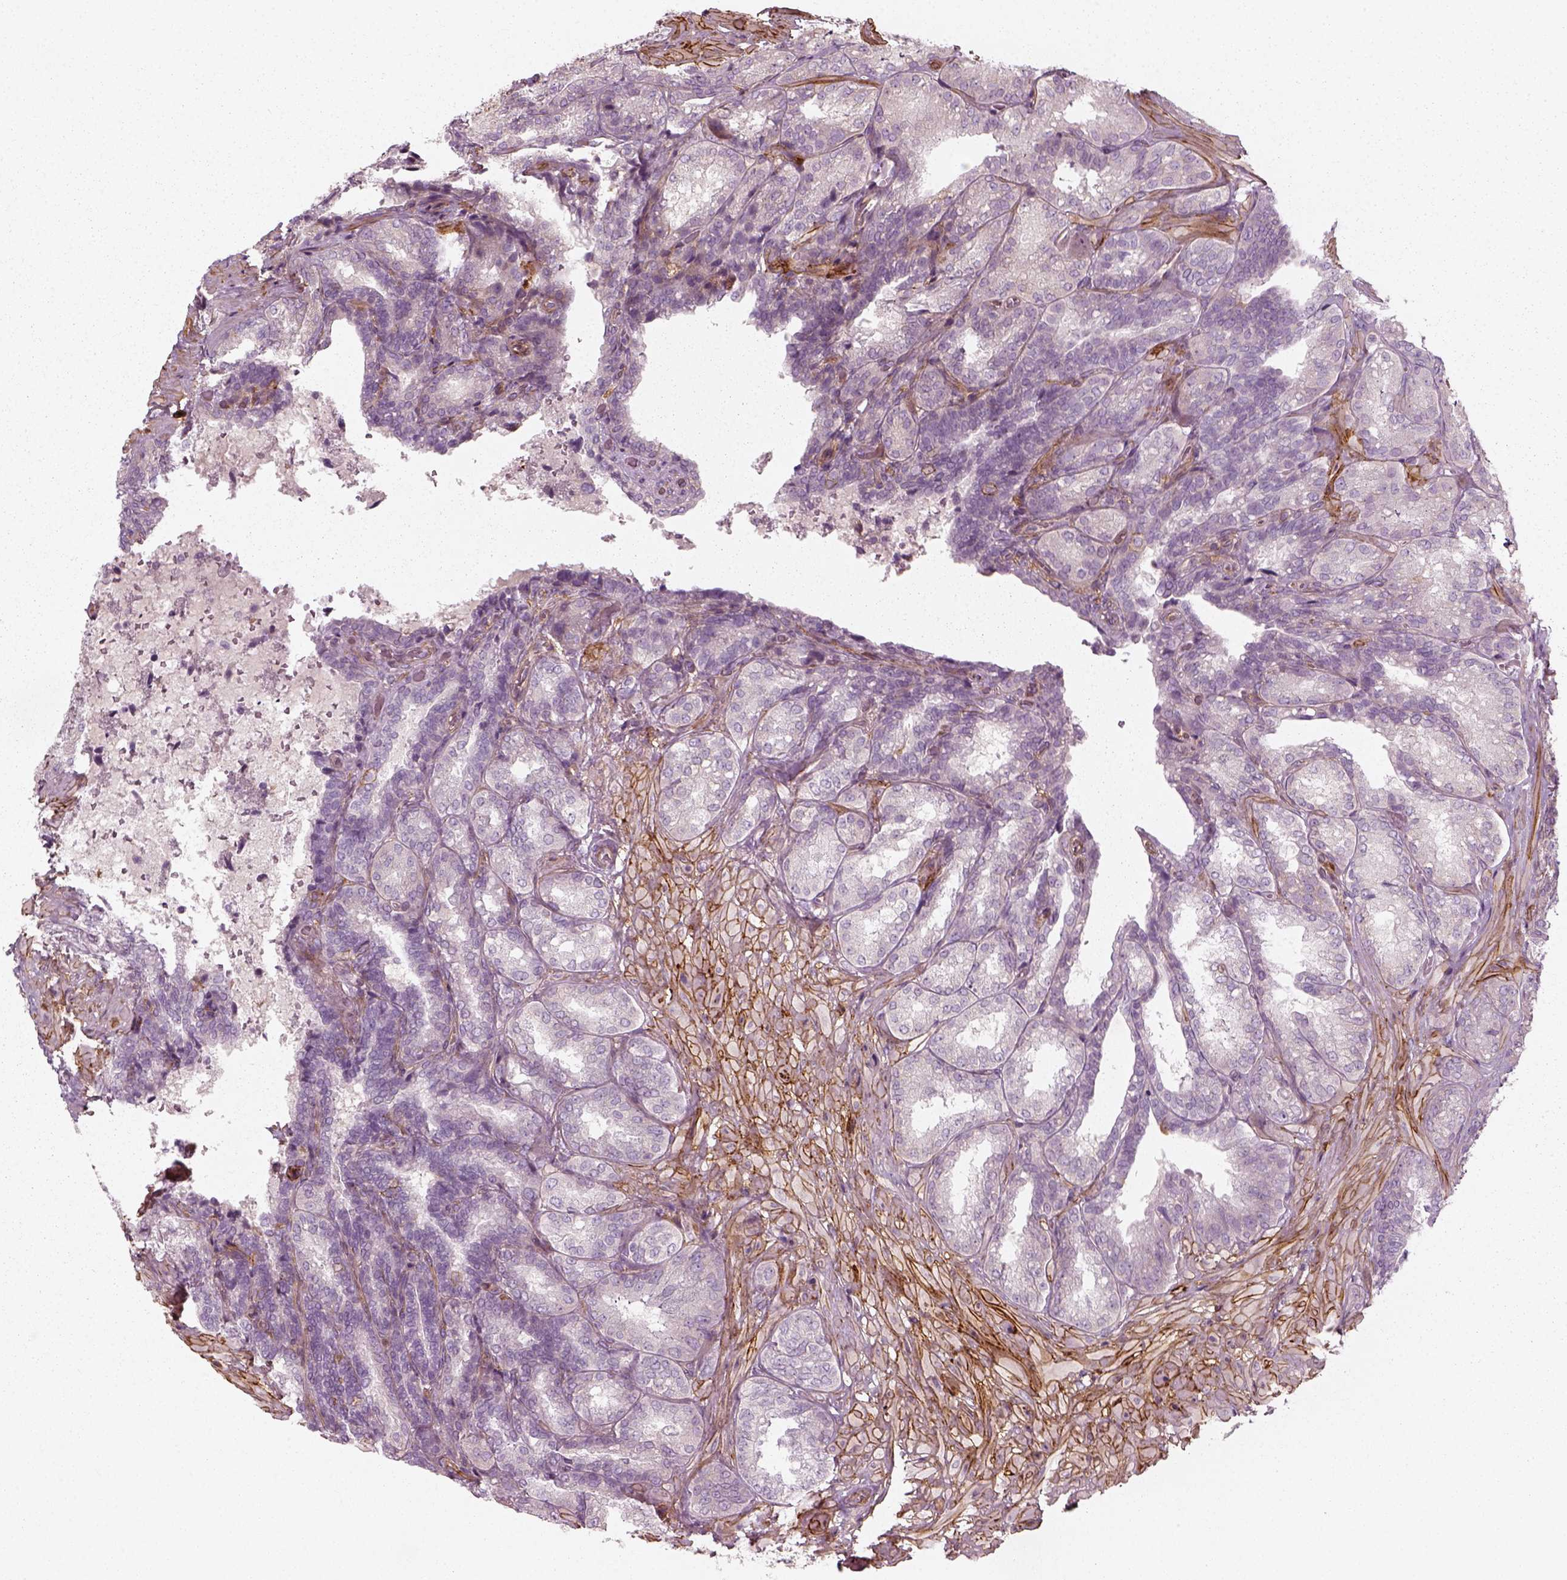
{"staining": {"intensity": "negative", "quantity": "none", "location": "none"}, "tissue": "seminal vesicle", "cell_type": "Glandular cells", "image_type": "normal", "snomed": [{"axis": "morphology", "description": "Normal tissue, NOS"}, {"axis": "topography", "description": "Seminal veicle"}], "caption": "The image displays no staining of glandular cells in normal seminal vesicle.", "gene": "NPTN", "patient": {"sex": "male", "age": 68}}